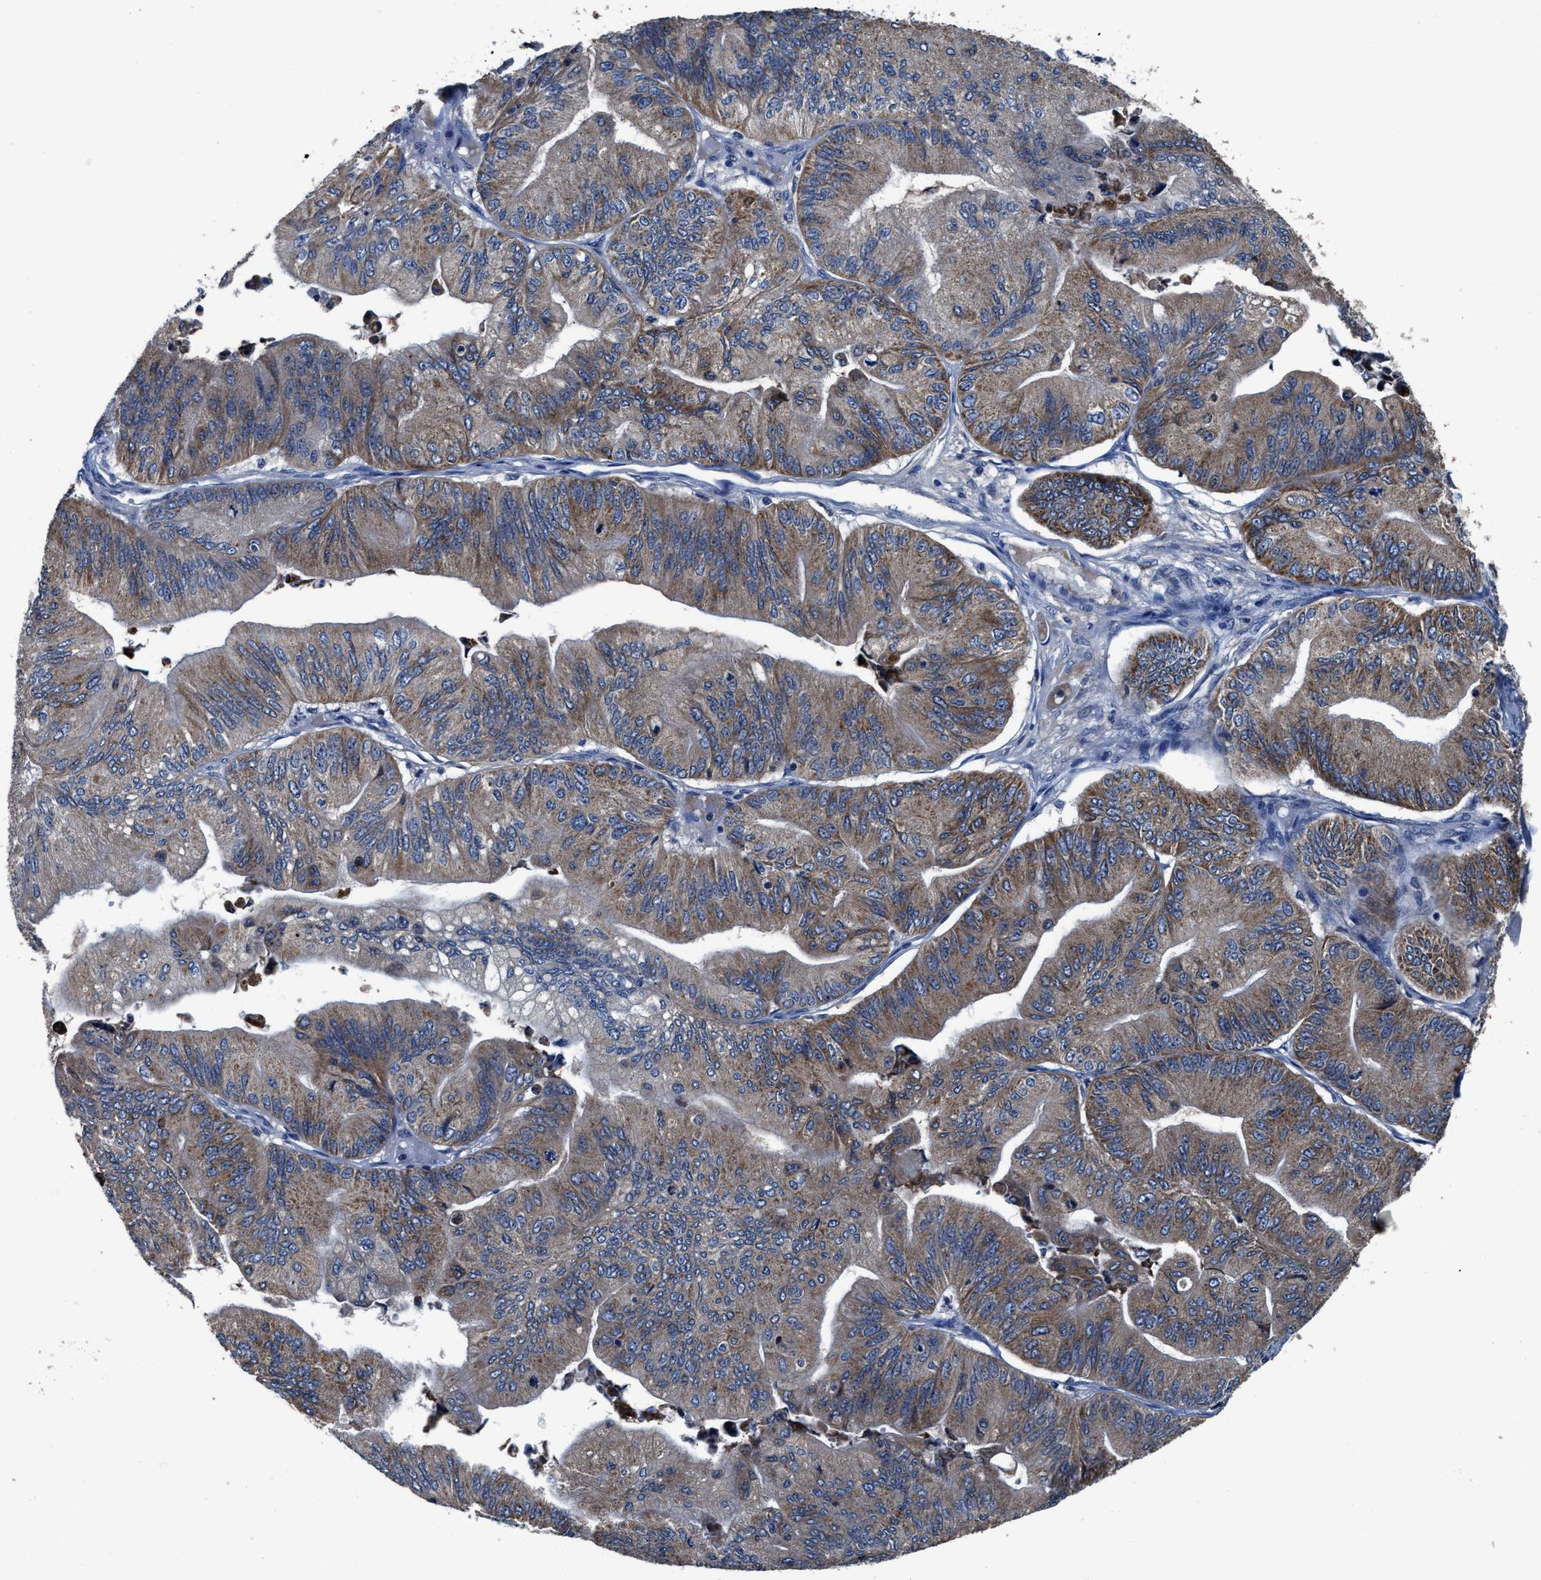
{"staining": {"intensity": "moderate", "quantity": ">75%", "location": "cytoplasmic/membranous"}, "tissue": "ovarian cancer", "cell_type": "Tumor cells", "image_type": "cancer", "snomed": [{"axis": "morphology", "description": "Cystadenocarcinoma, mucinous, NOS"}, {"axis": "topography", "description": "Ovary"}], "caption": "Approximately >75% of tumor cells in mucinous cystadenocarcinoma (ovarian) show moderate cytoplasmic/membranous protein expression as visualized by brown immunohistochemical staining.", "gene": "UBR4", "patient": {"sex": "female", "age": 61}}